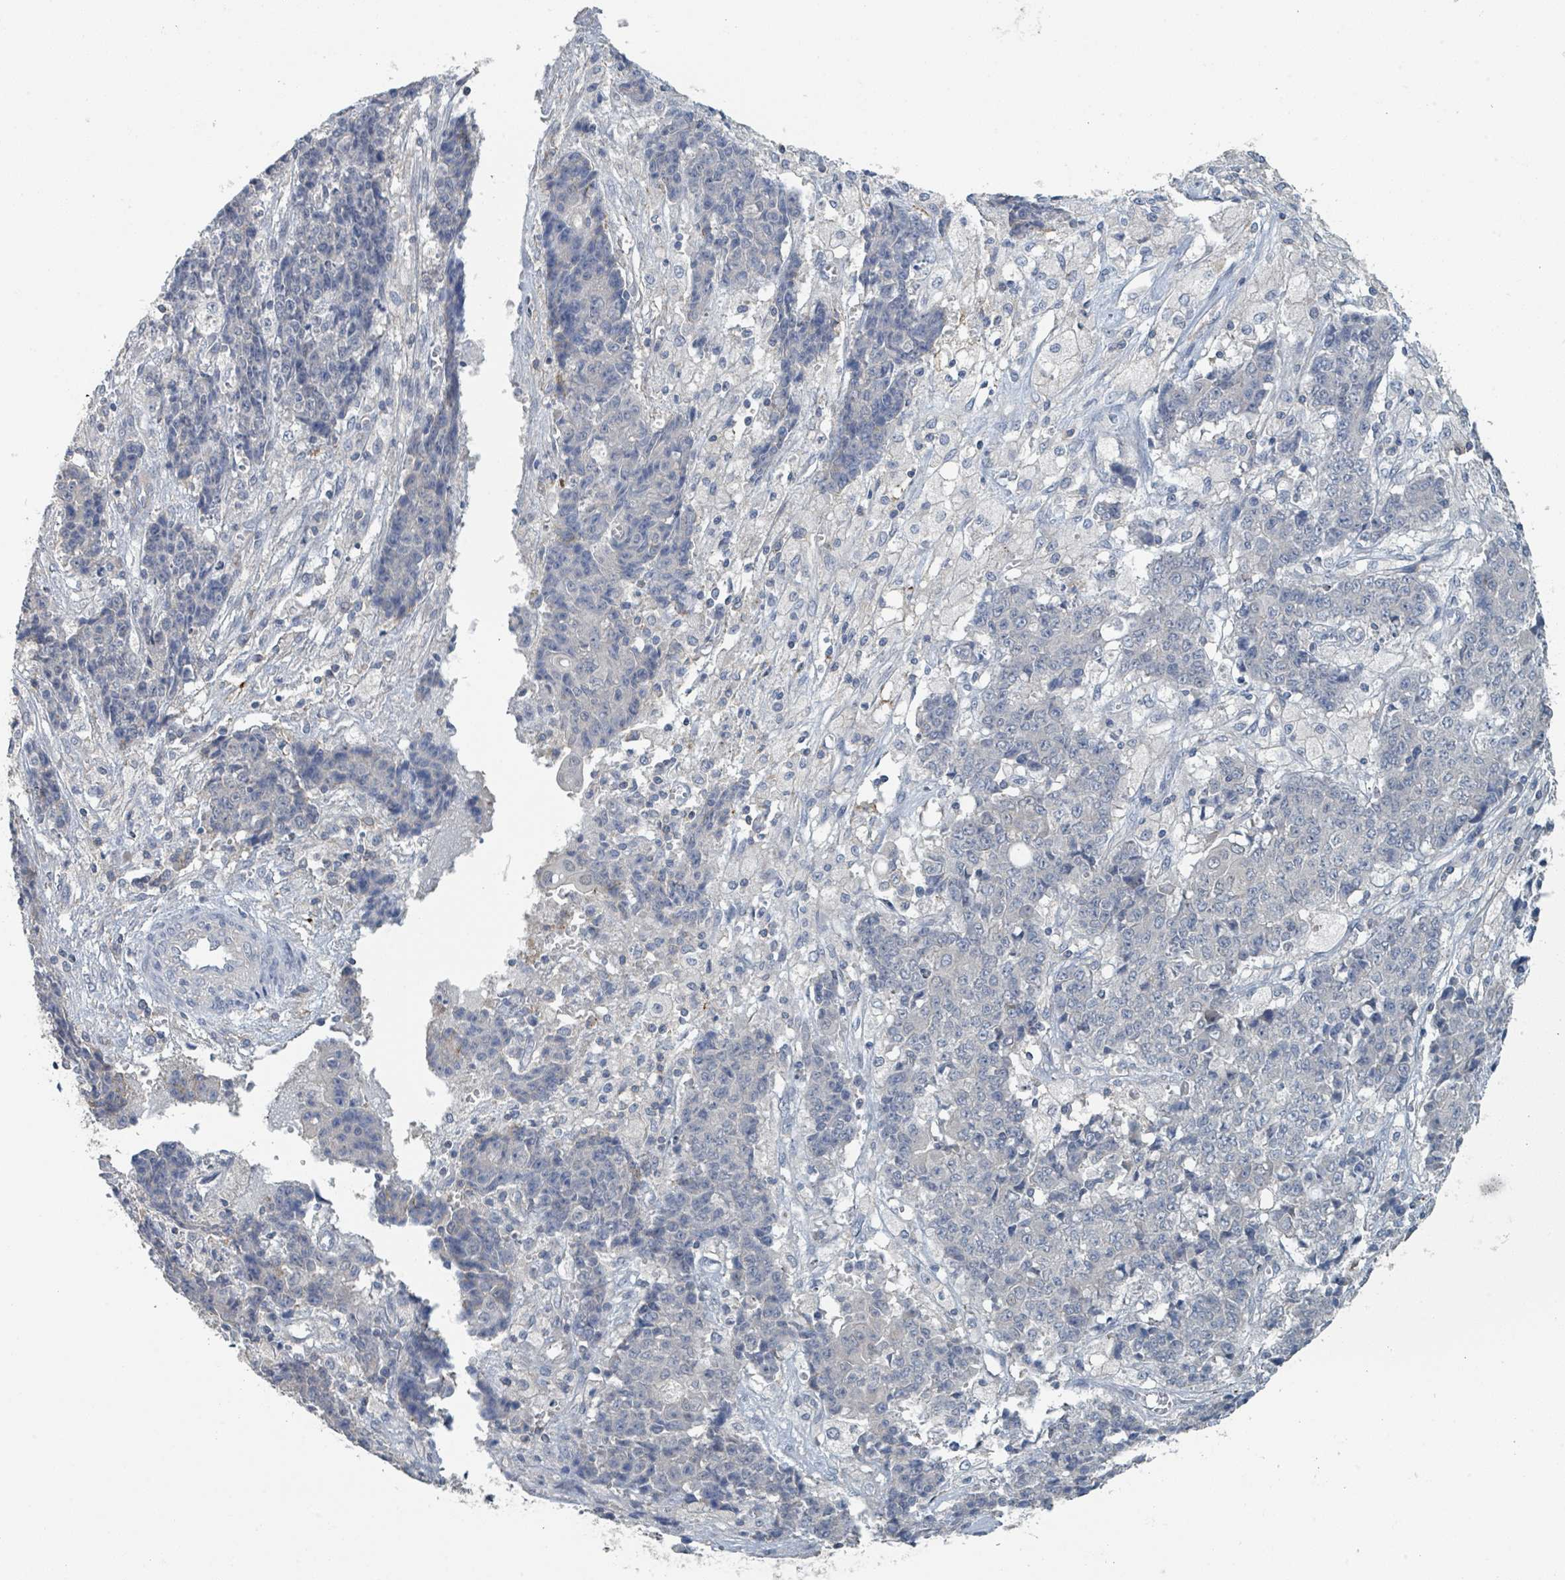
{"staining": {"intensity": "negative", "quantity": "none", "location": "none"}, "tissue": "ovarian cancer", "cell_type": "Tumor cells", "image_type": "cancer", "snomed": [{"axis": "morphology", "description": "Carcinoma, endometroid"}, {"axis": "topography", "description": "Ovary"}], "caption": "Image shows no protein expression in tumor cells of ovarian endometroid carcinoma tissue.", "gene": "LRRC42", "patient": {"sex": "female", "age": 42}}